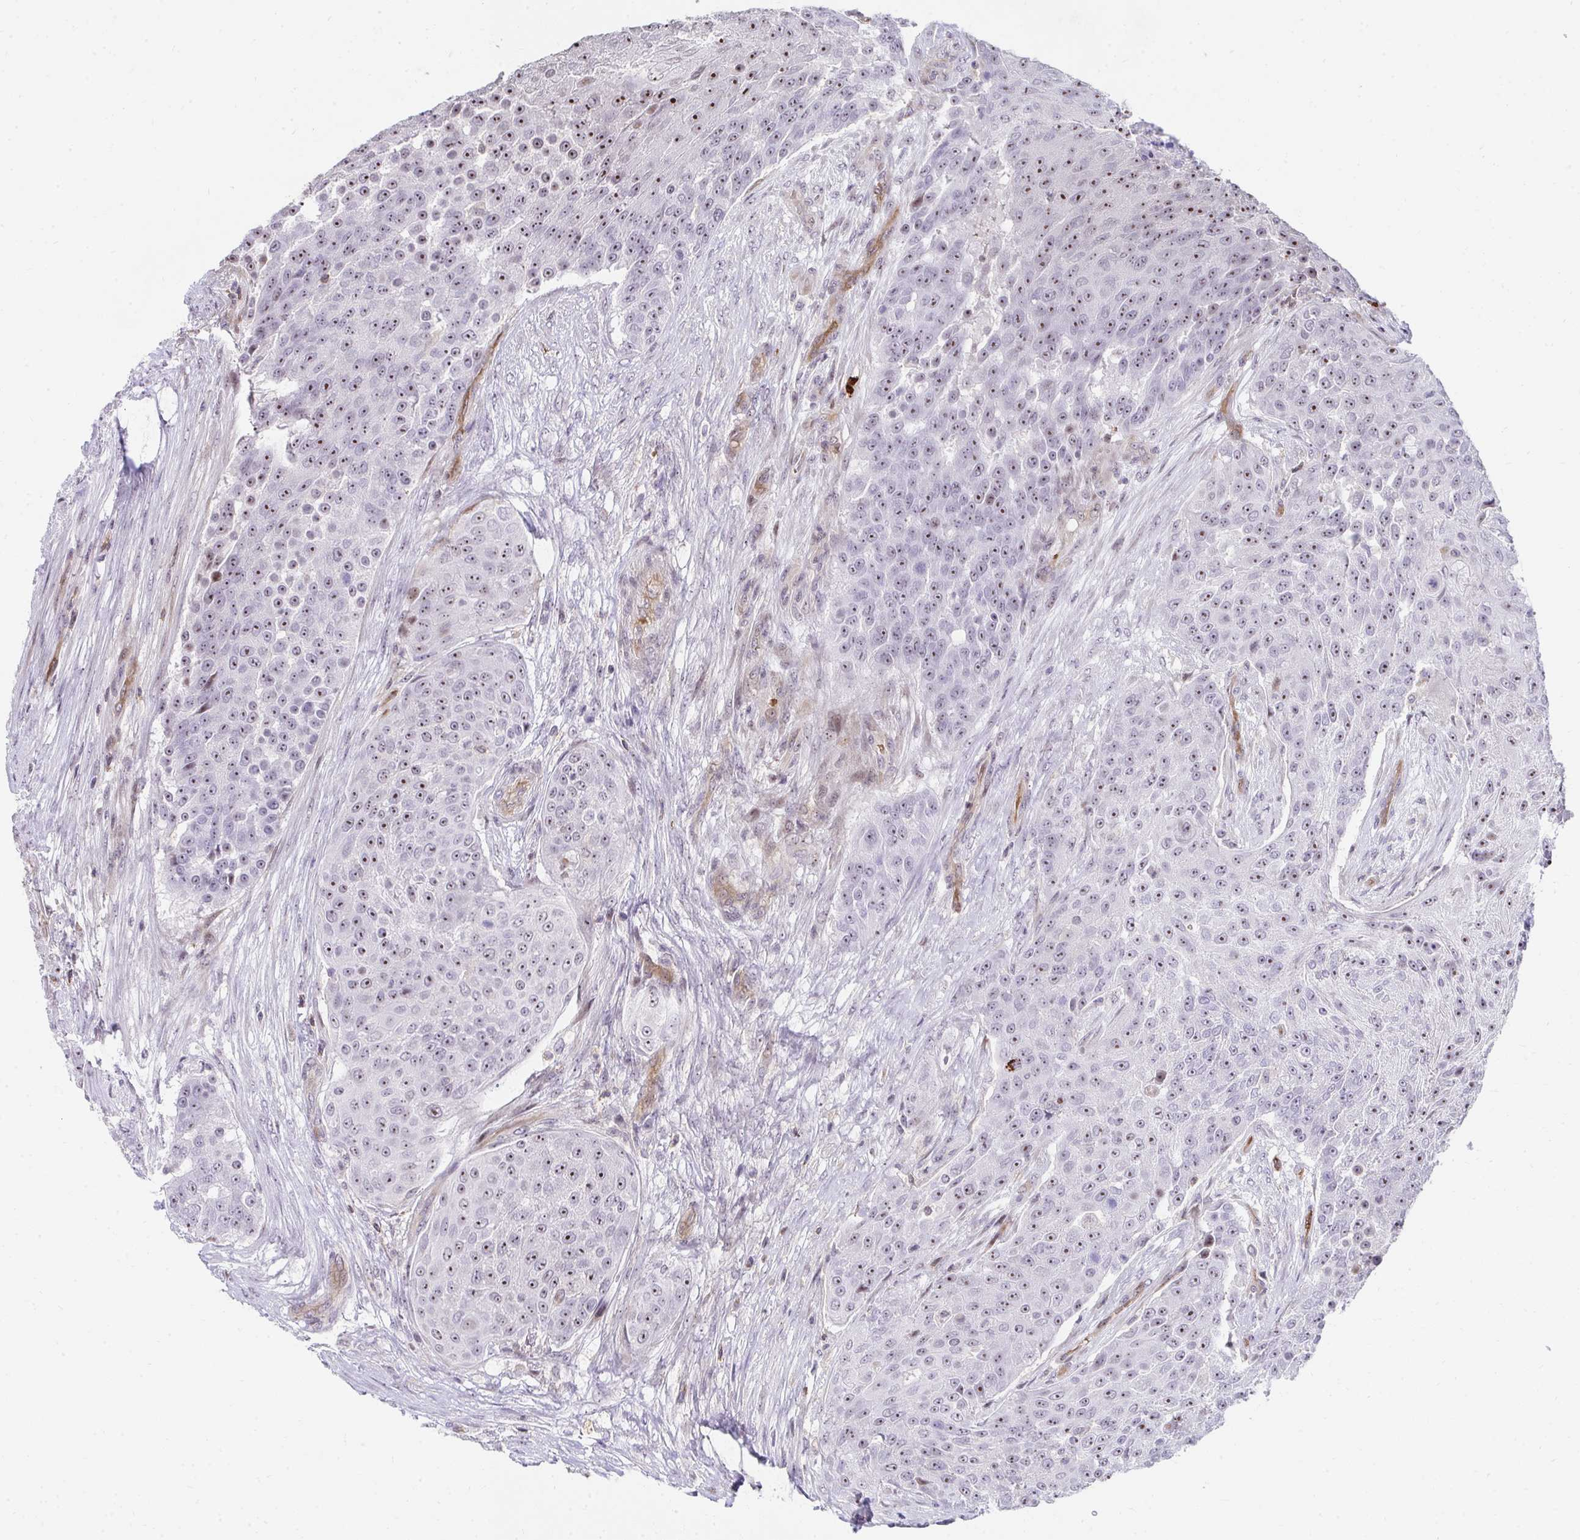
{"staining": {"intensity": "strong", "quantity": ">75%", "location": "nuclear"}, "tissue": "urothelial cancer", "cell_type": "Tumor cells", "image_type": "cancer", "snomed": [{"axis": "morphology", "description": "Urothelial carcinoma, High grade"}, {"axis": "topography", "description": "Urinary bladder"}], "caption": "Tumor cells display high levels of strong nuclear staining in about >75% of cells in urothelial cancer.", "gene": "FOXN3", "patient": {"sex": "female", "age": 63}}